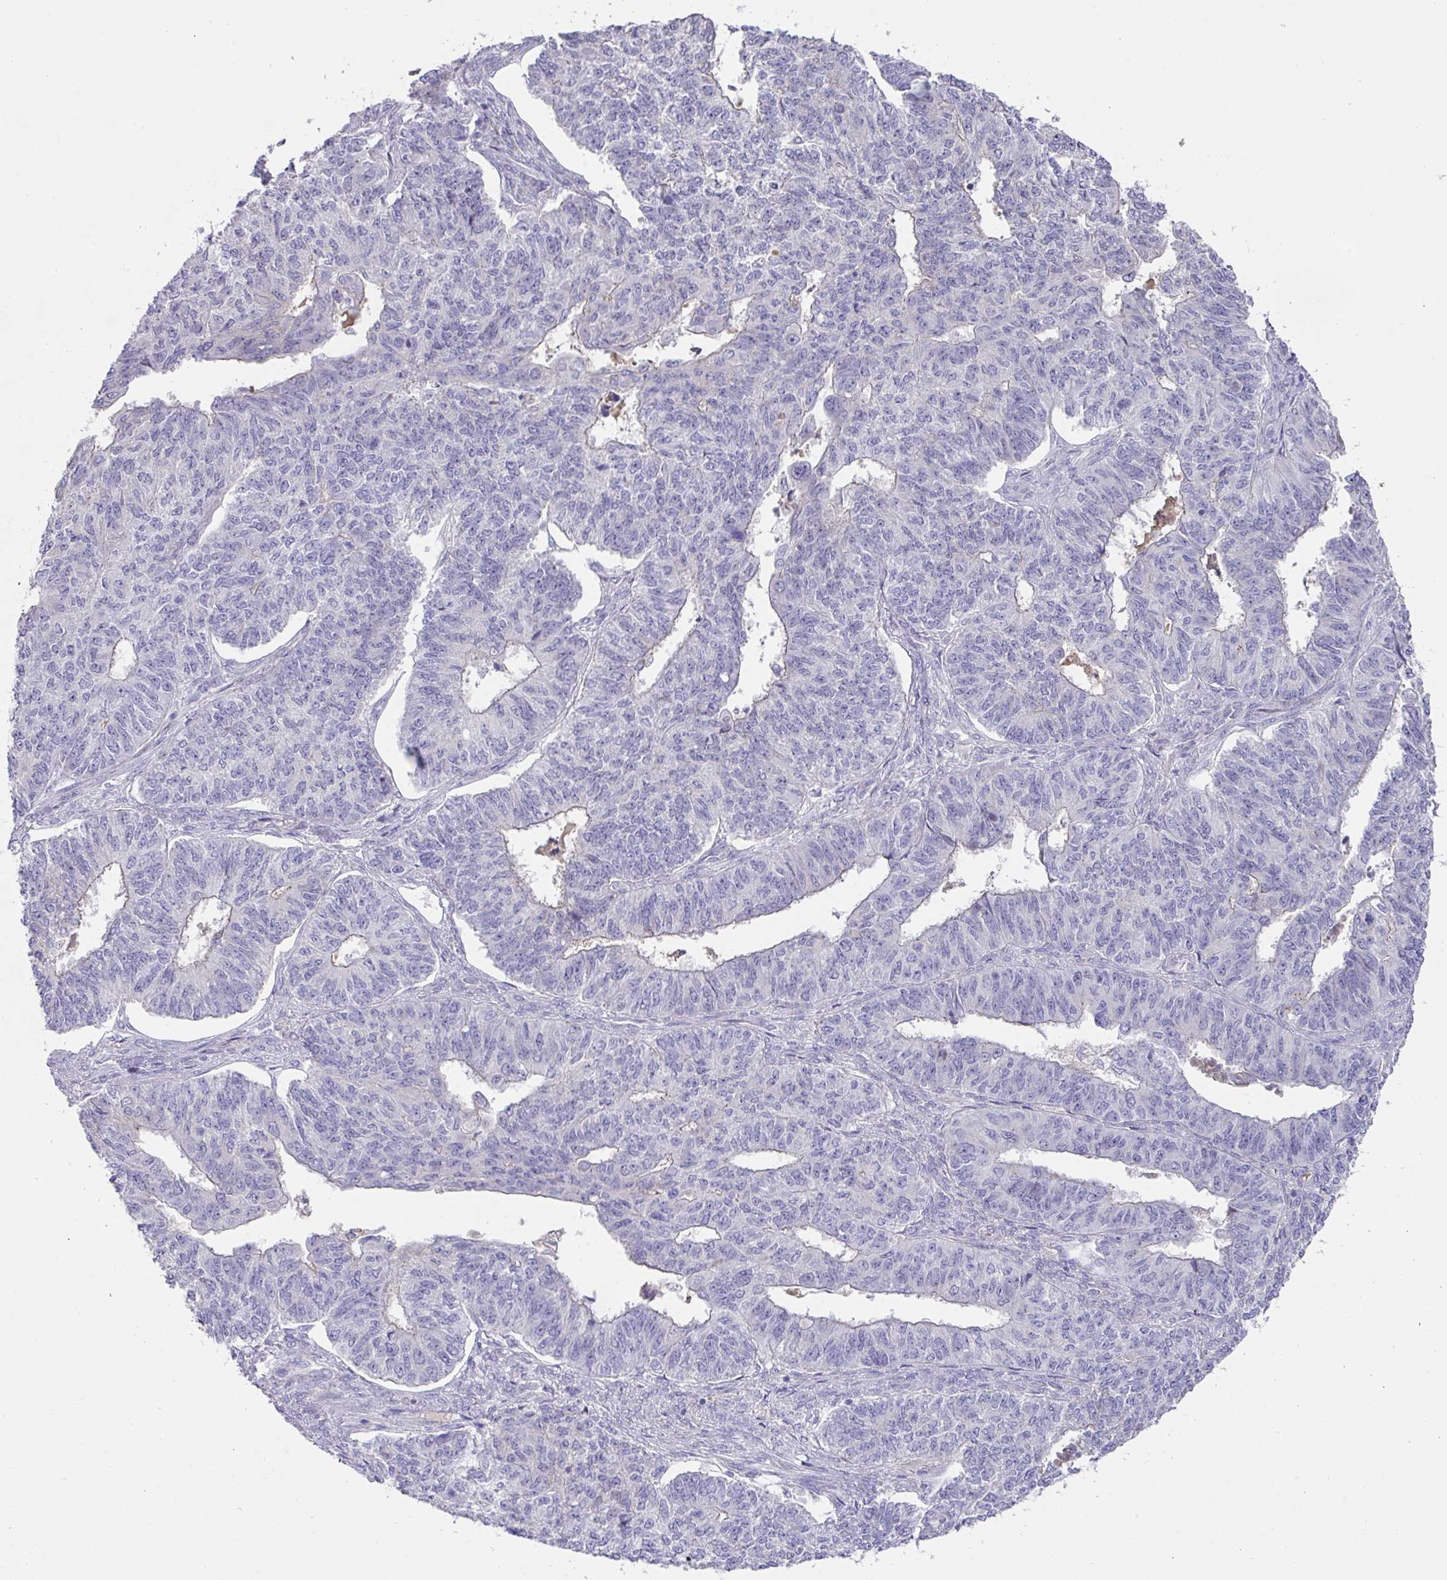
{"staining": {"intensity": "negative", "quantity": "none", "location": "none"}, "tissue": "endometrial cancer", "cell_type": "Tumor cells", "image_type": "cancer", "snomed": [{"axis": "morphology", "description": "Adenocarcinoma, NOS"}, {"axis": "topography", "description": "Endometrium"}], "caption": "Immunohistochemistry (IHC) histopathology image of human endometrial adenocarcinoma stained for a protein (brown), which demonstrates no expression in tumor cells.", "gene": "TARM1", "patient": {"sex": "female", "age": 32}}